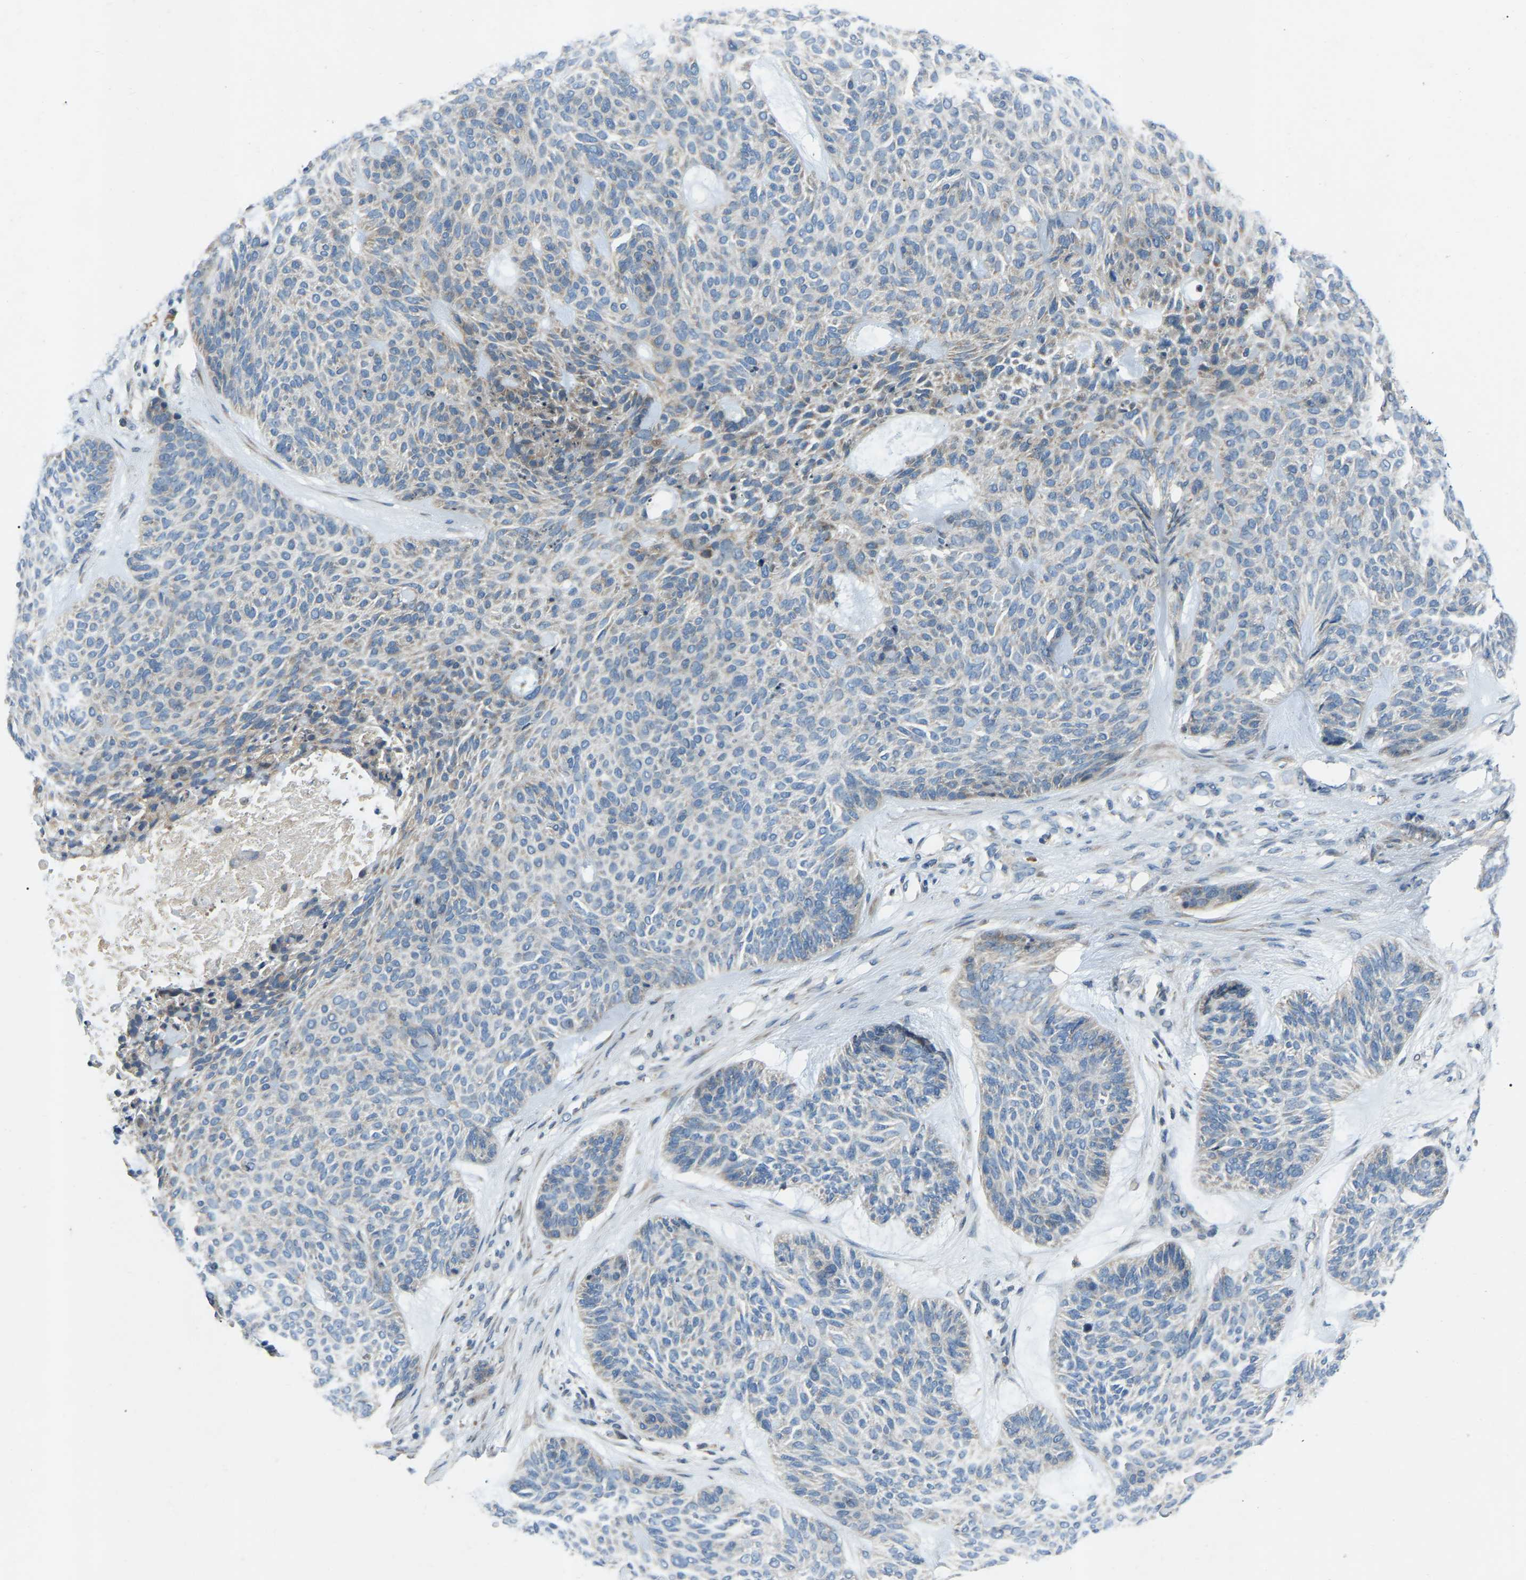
{"staining": {"intensity": "negative", "quantity": "none", "location": "none"}, "tissue": "skin cancer", "cell_type": "Tumor cells", "image_type": "cancer", "snomed": [{"axis": "morphology", "description": "Basal cell carcinoma"}, {"axis": "topography", "description": "Skin"}], "caption": "Skin cancer was stained to show a protein in brown. There is no significant expression in tumor cells.", "gene": "PARL", "patient": {"sex": "male", "age": 55}}